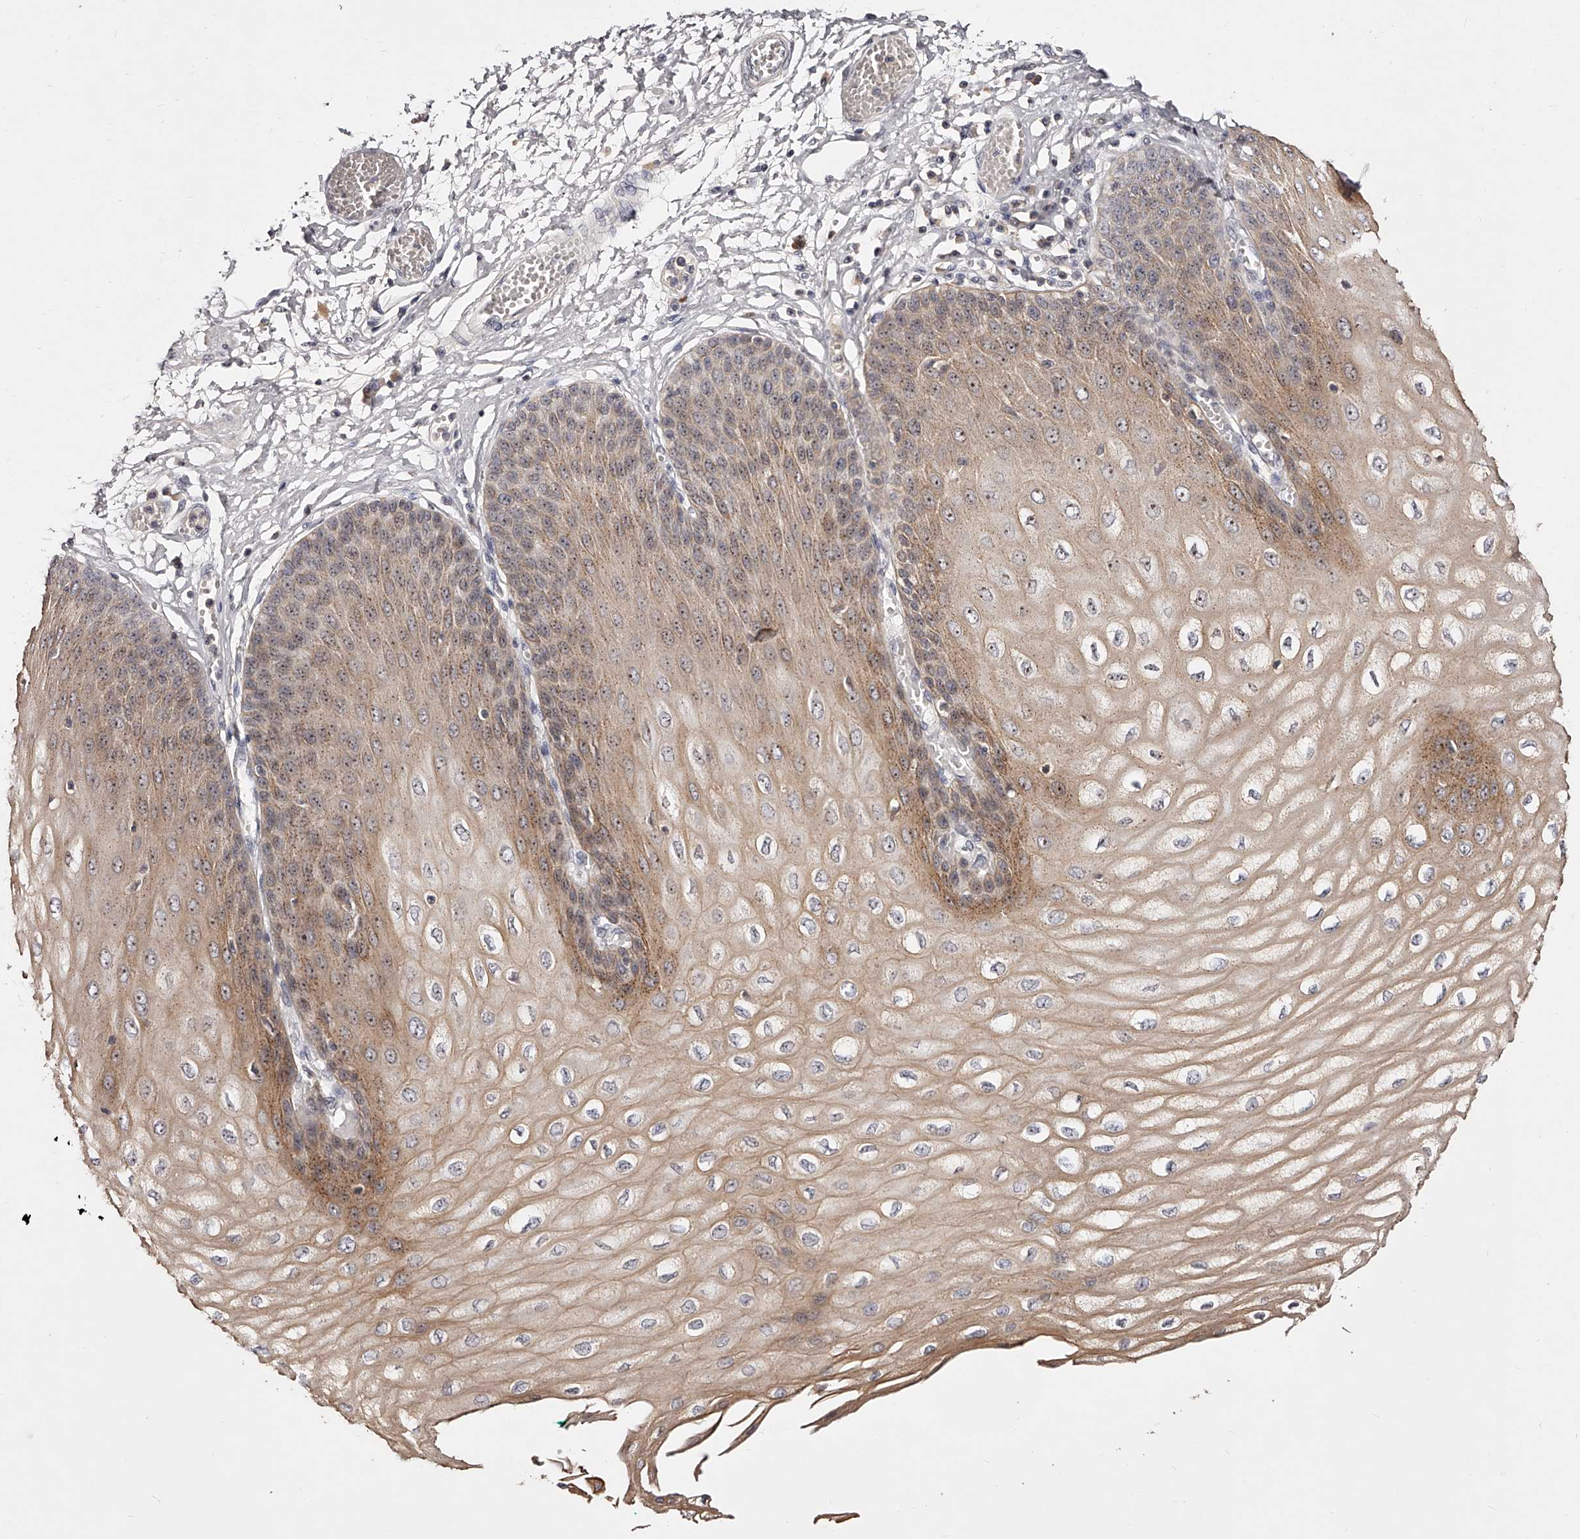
{"staining": {"intensity": "moderate", "quantity": ">75%", "location": "cytoplasmic/membranous,nuclear"}, "tissue": "esophagus", "cell_type": "Squamous epithelial cells", "image_type": "normal", "snomed": [{"axis": "morphology", "description": "Normal tissue, NOS"}, {"axis": "topography", "description": "Esophagus"}], "caption": "Moderate cytoplasmic/membranous,nuclear positivity for a protein is appreciated in about >75% of squamous epithelial cells of benign esophagus using immunohistochemistry (IHC).", "gene": "PHACTR1", "patient": {"sex": "male", "age": 60}}